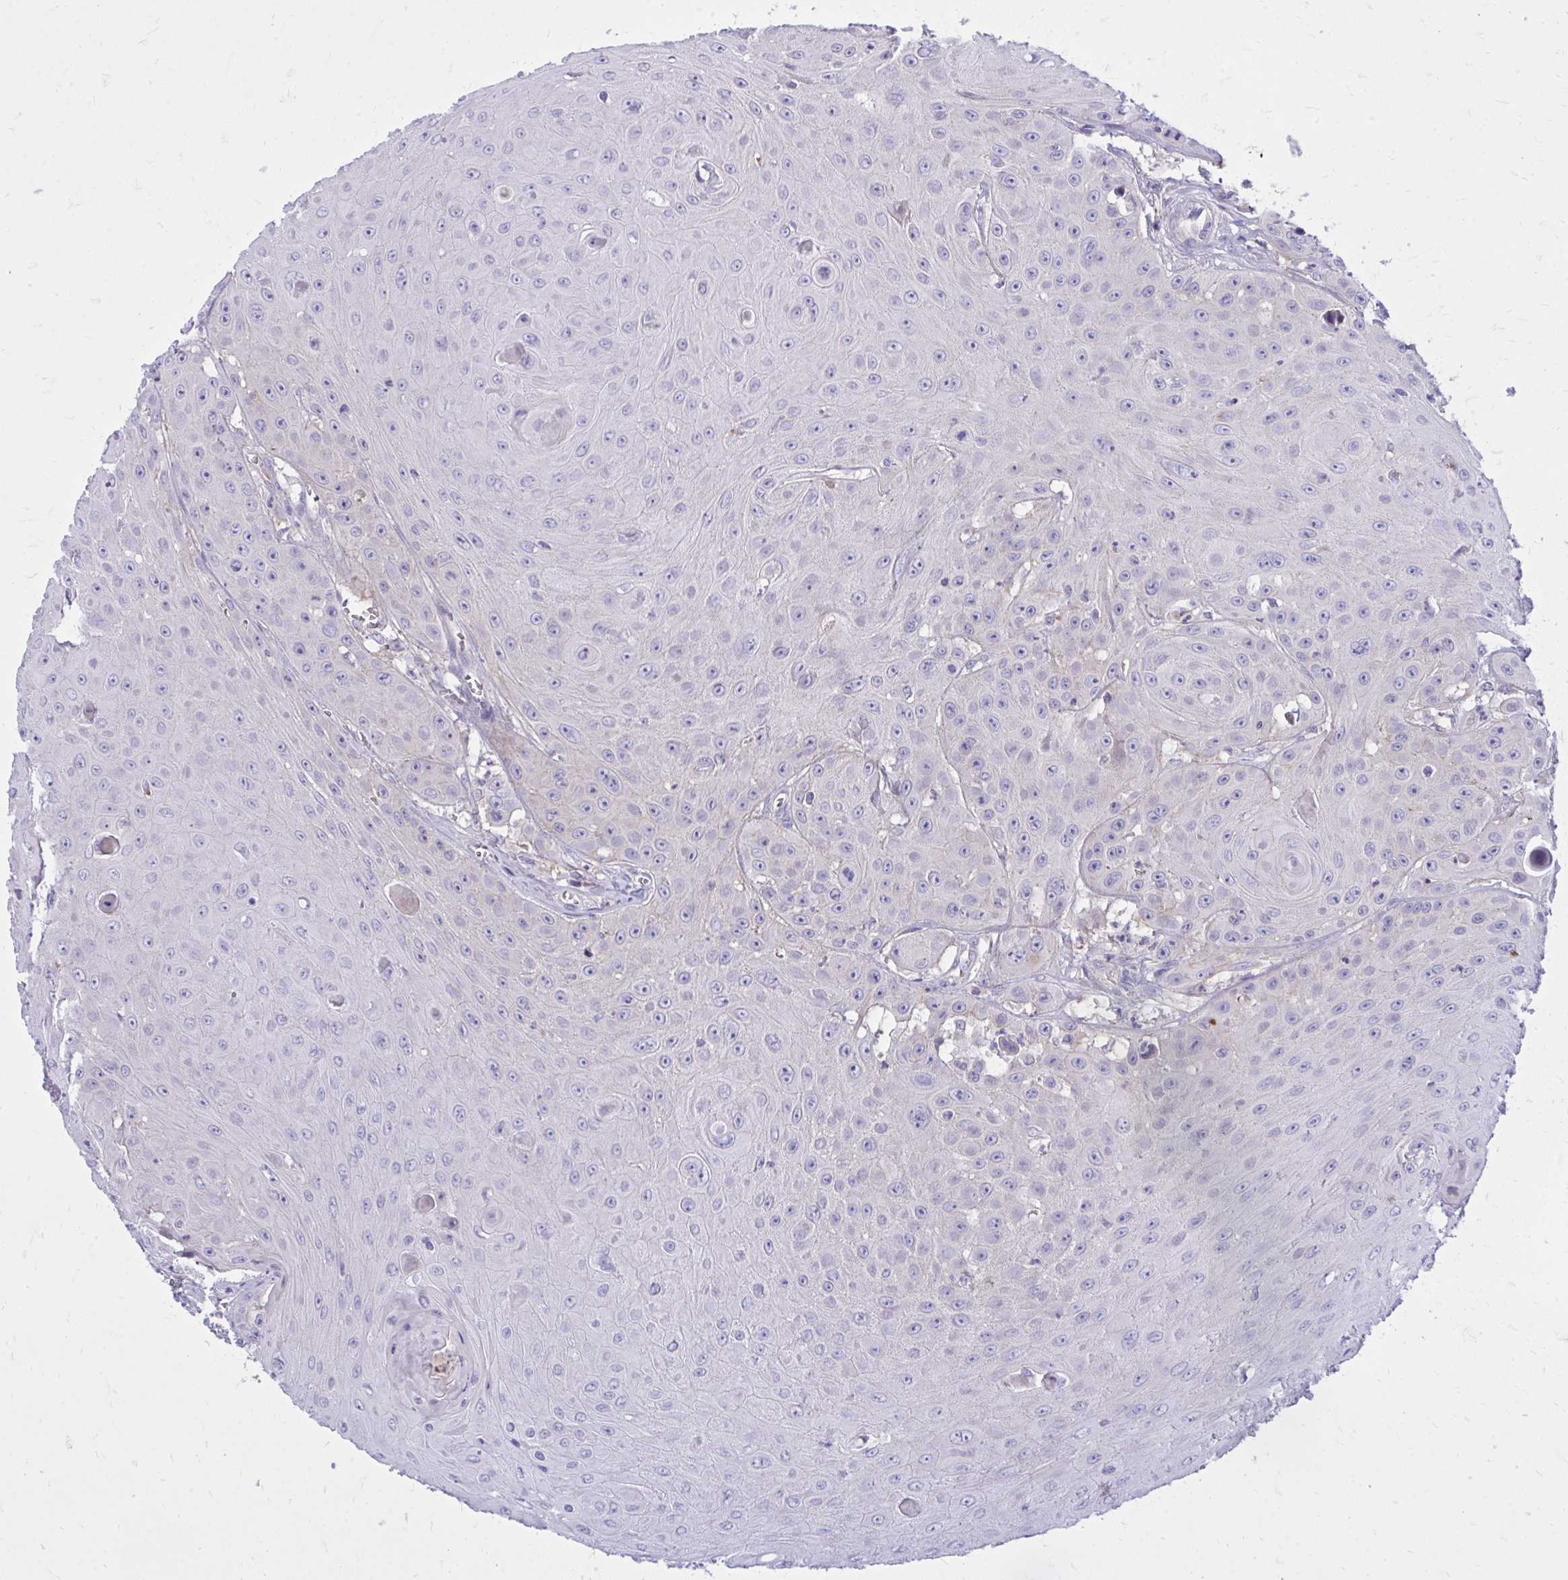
{"staining": {"intensity": "negative", "quantity": "none", "location": "none"}, "tissue": "head and neck cancer", "cell_type": "Tumor cells", "image_type": "cancer", "snomed": [{"axis": "morphology", "description": "Squamous cell carcinoma, NOS"}, {"axis": "topography", "description": "Oral tissue"}, {"axis": "topography", "description": "Head-Neck"}], "caption": "High power microscopy image of an immunohistochemistry (IHC) photomicrograph of head and neck squamous cell carcinoma, revealing no significant expression in tumor cells.", "gene": "TP53I11", "patient": {"sex": "male", "age": 81}}